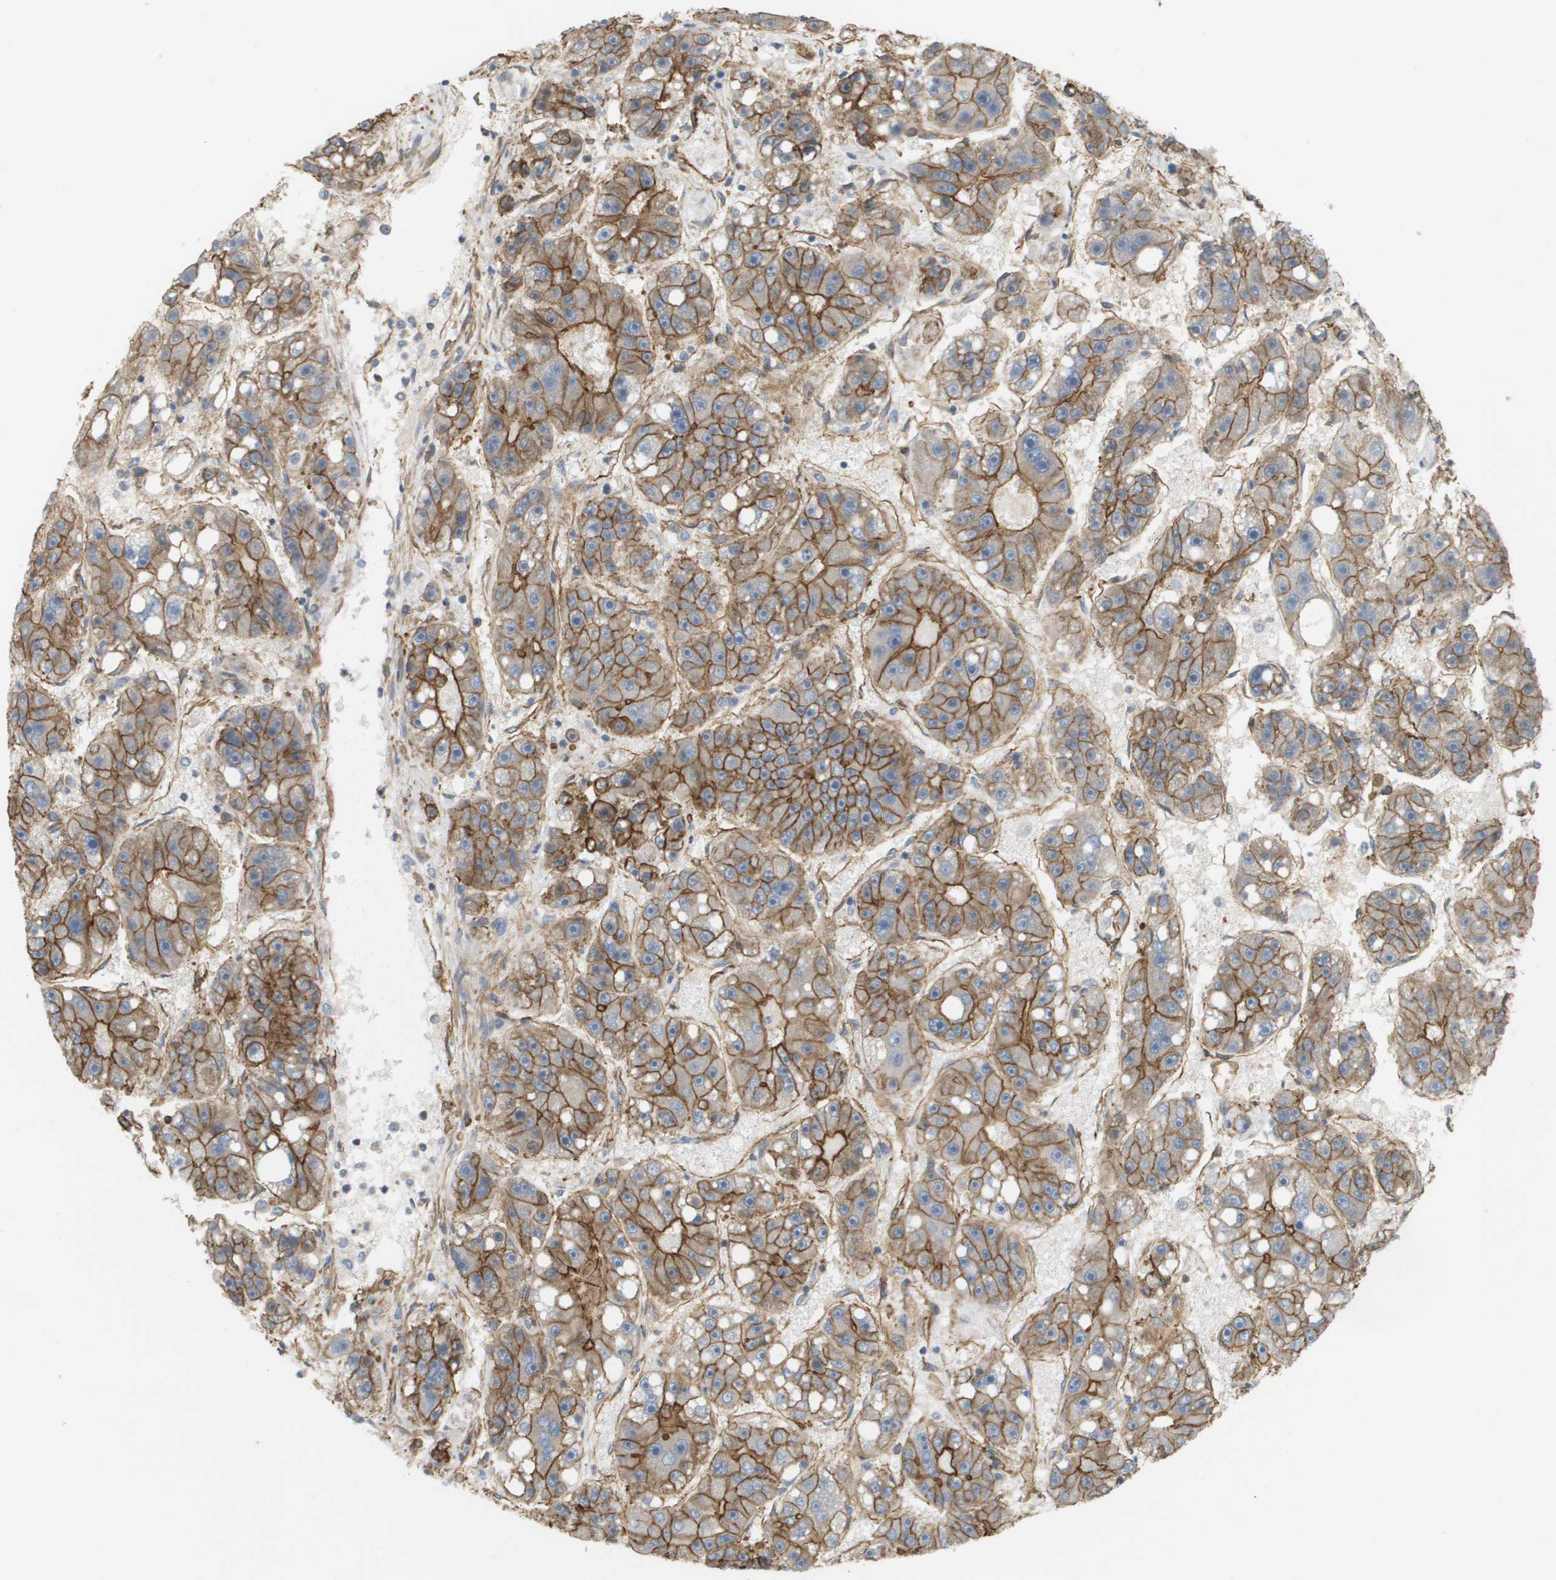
{"staining": {"intensity": "moderate", "quantity": ">75%", "location": "cytoplasmic/membranous"}, "tissue": "liver cancer", "cell_type": "Tumor cells", "image_type": "cancer", "snomed": [{"axis": "morphology", "description": "Carcinoma, Hepatocellular, NOS"}, {"axis": "topography", "description": "Liver"}], "caption": "Moderate cytoplasmic/membranous protein expression is present in about >75% of tumor cells in liver cancer (hepatocellular carcinoma).", "gene": "SGMS2", "patient": {"sex": "female", "age": 61}}